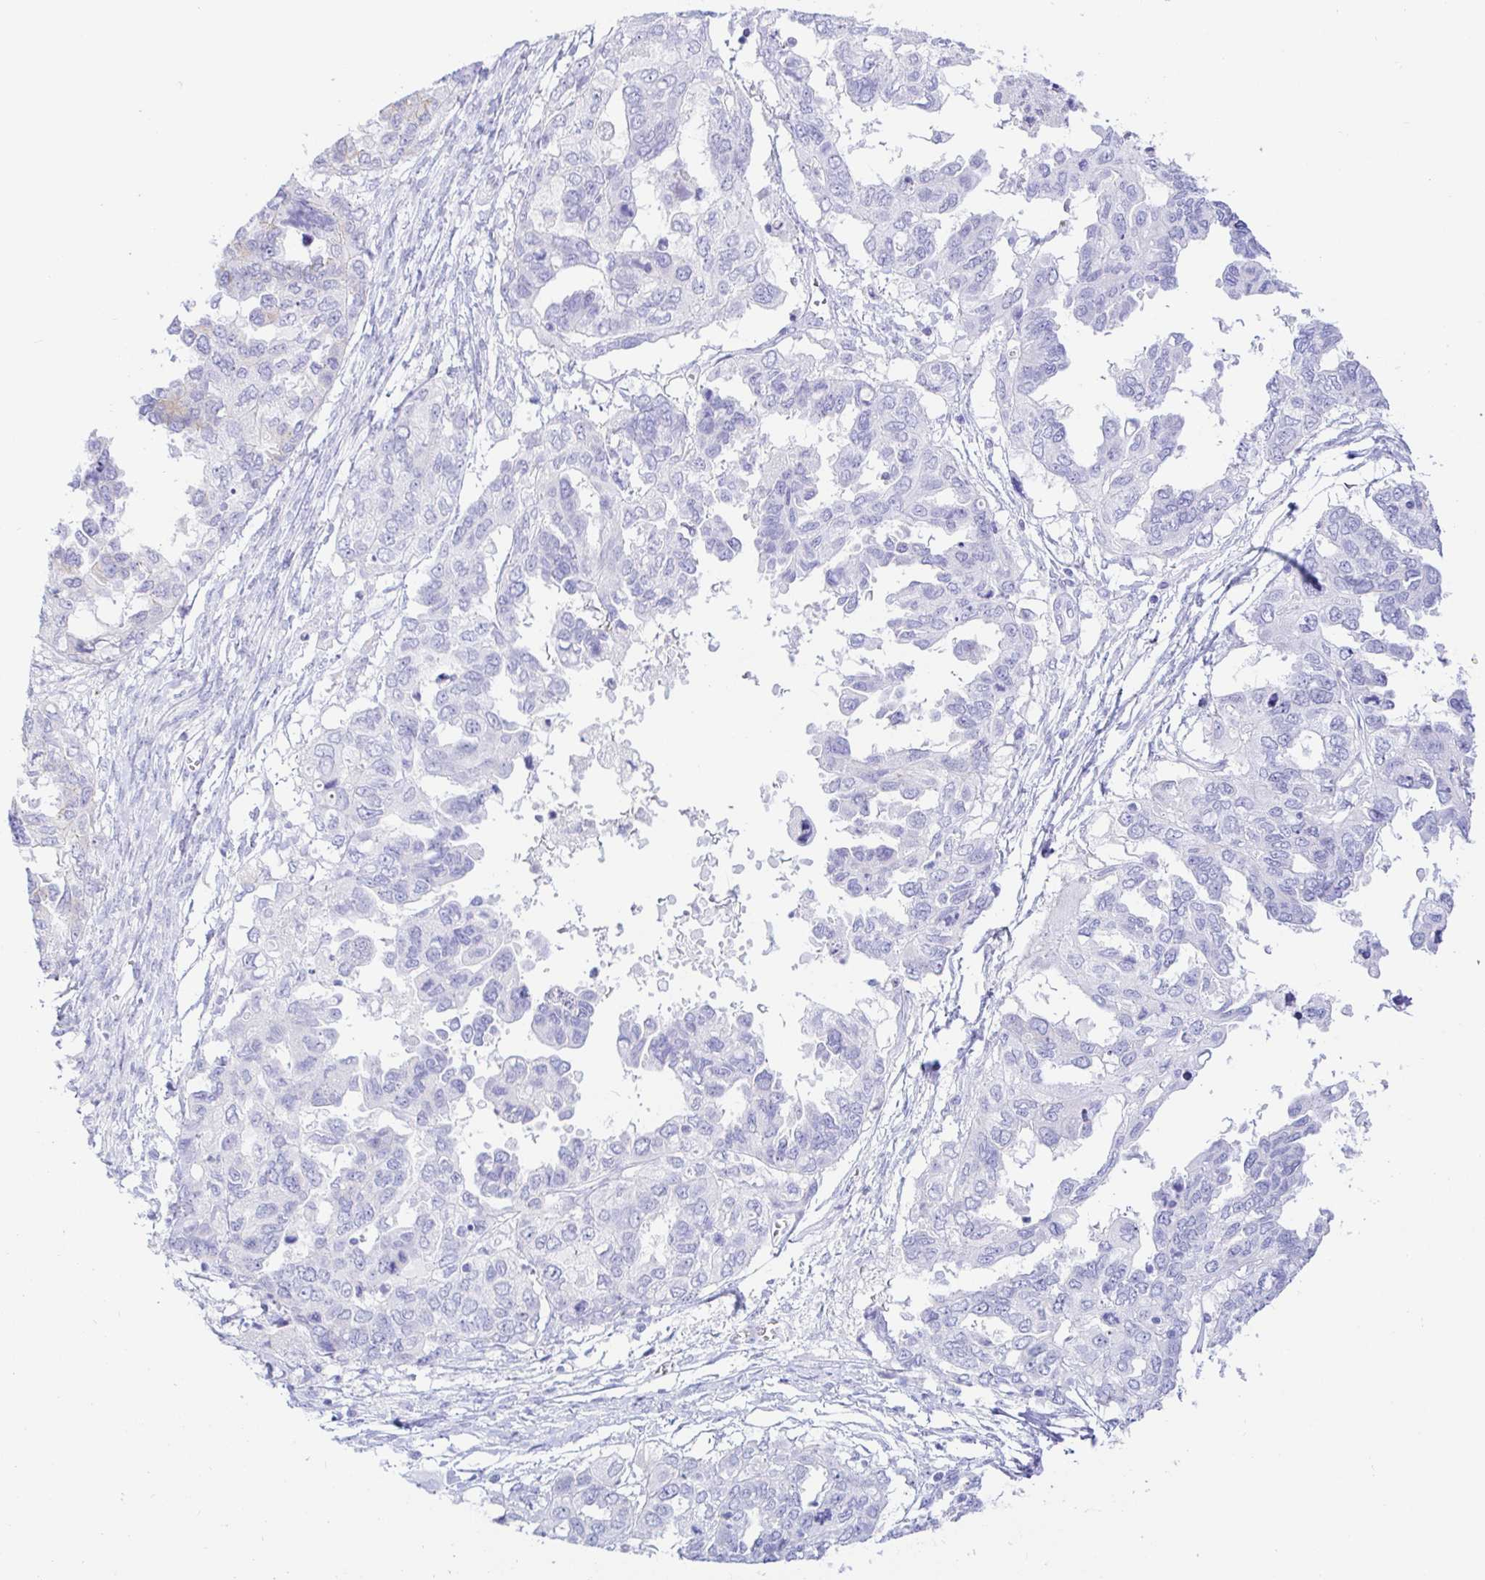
{"staining": {"intensity": "negative", "quantity": "none", "location": "none"}, "tissue": "ovarian cancer", "cell_type": "Tumor cells", "image_type": "cancer", "snomed": [{"axis": "morphology", "description": "Cystadenocarcinoma, serous, NOS"}, {"axis": "topography", "description": "Ovary"}], "caption": "Immunohistochemistry (IHC) photomicrograph of neoplastic tissue: human ovarian cancer (serous cystadenocarcinoma) stained with DAB (3,3'-diaminobenzidine) shows no significant protein positivity in tumor cells.", "gene": "PINLYP", "patient": {"sex": "female", "age": 53}}